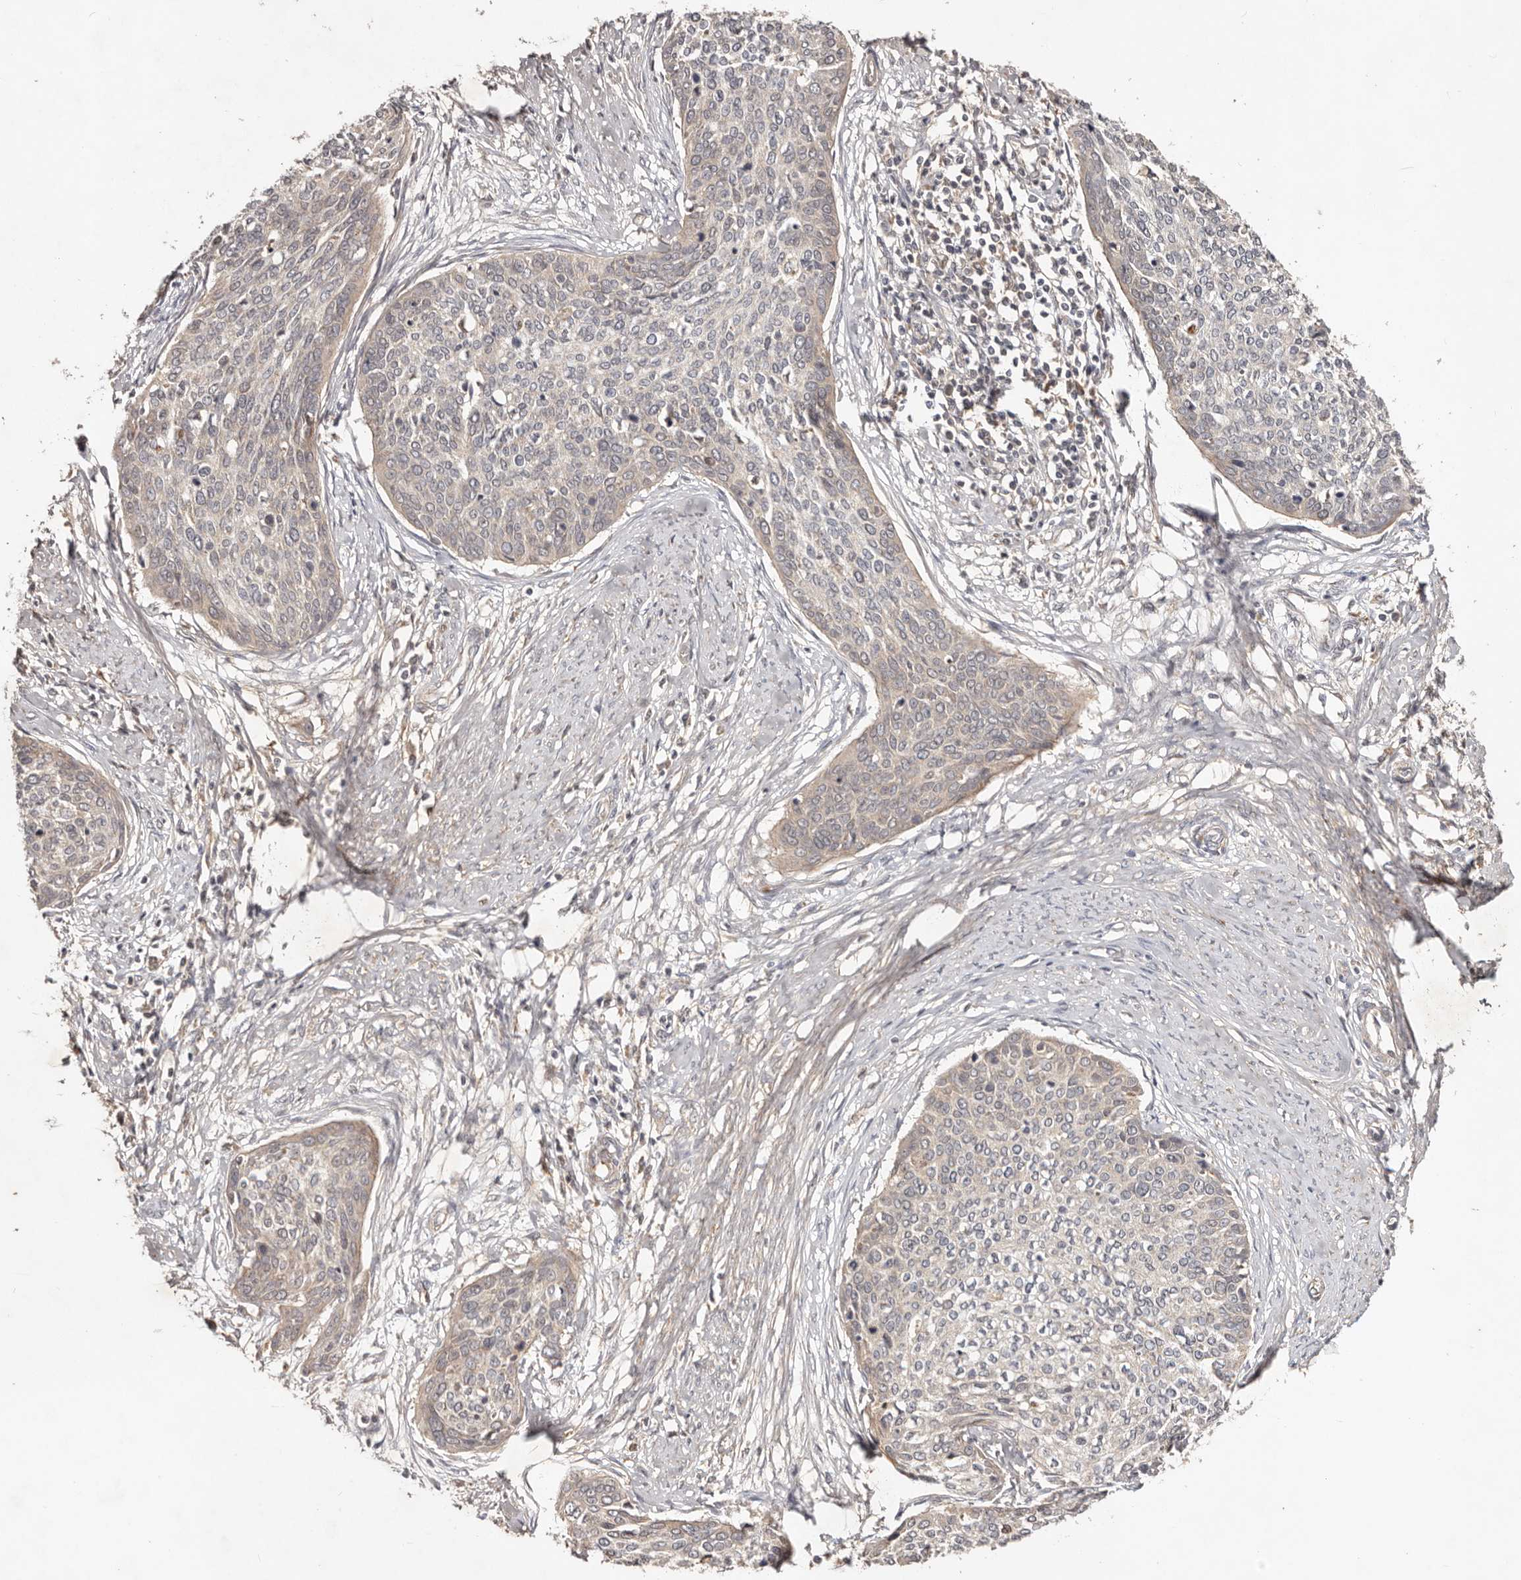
{"staining": {"intensity": "weak", "quantity": "<25%", "location": "cytoplasmic/membranous"}, "tissue": "cervical cancer", "cell_type": "Tumor cells", "image_type": "cancer", "snomed": [{"axis": "morphology", "description": "Squamous cell carcinoma, NOS"}, {"axis": "topography", "description": "Cervix"}], "caption": "The image displays no significant staining in tumor cells of cervical cancer.", "gene": "PKIB", "patient": {"sex": "female", "age": 37}}